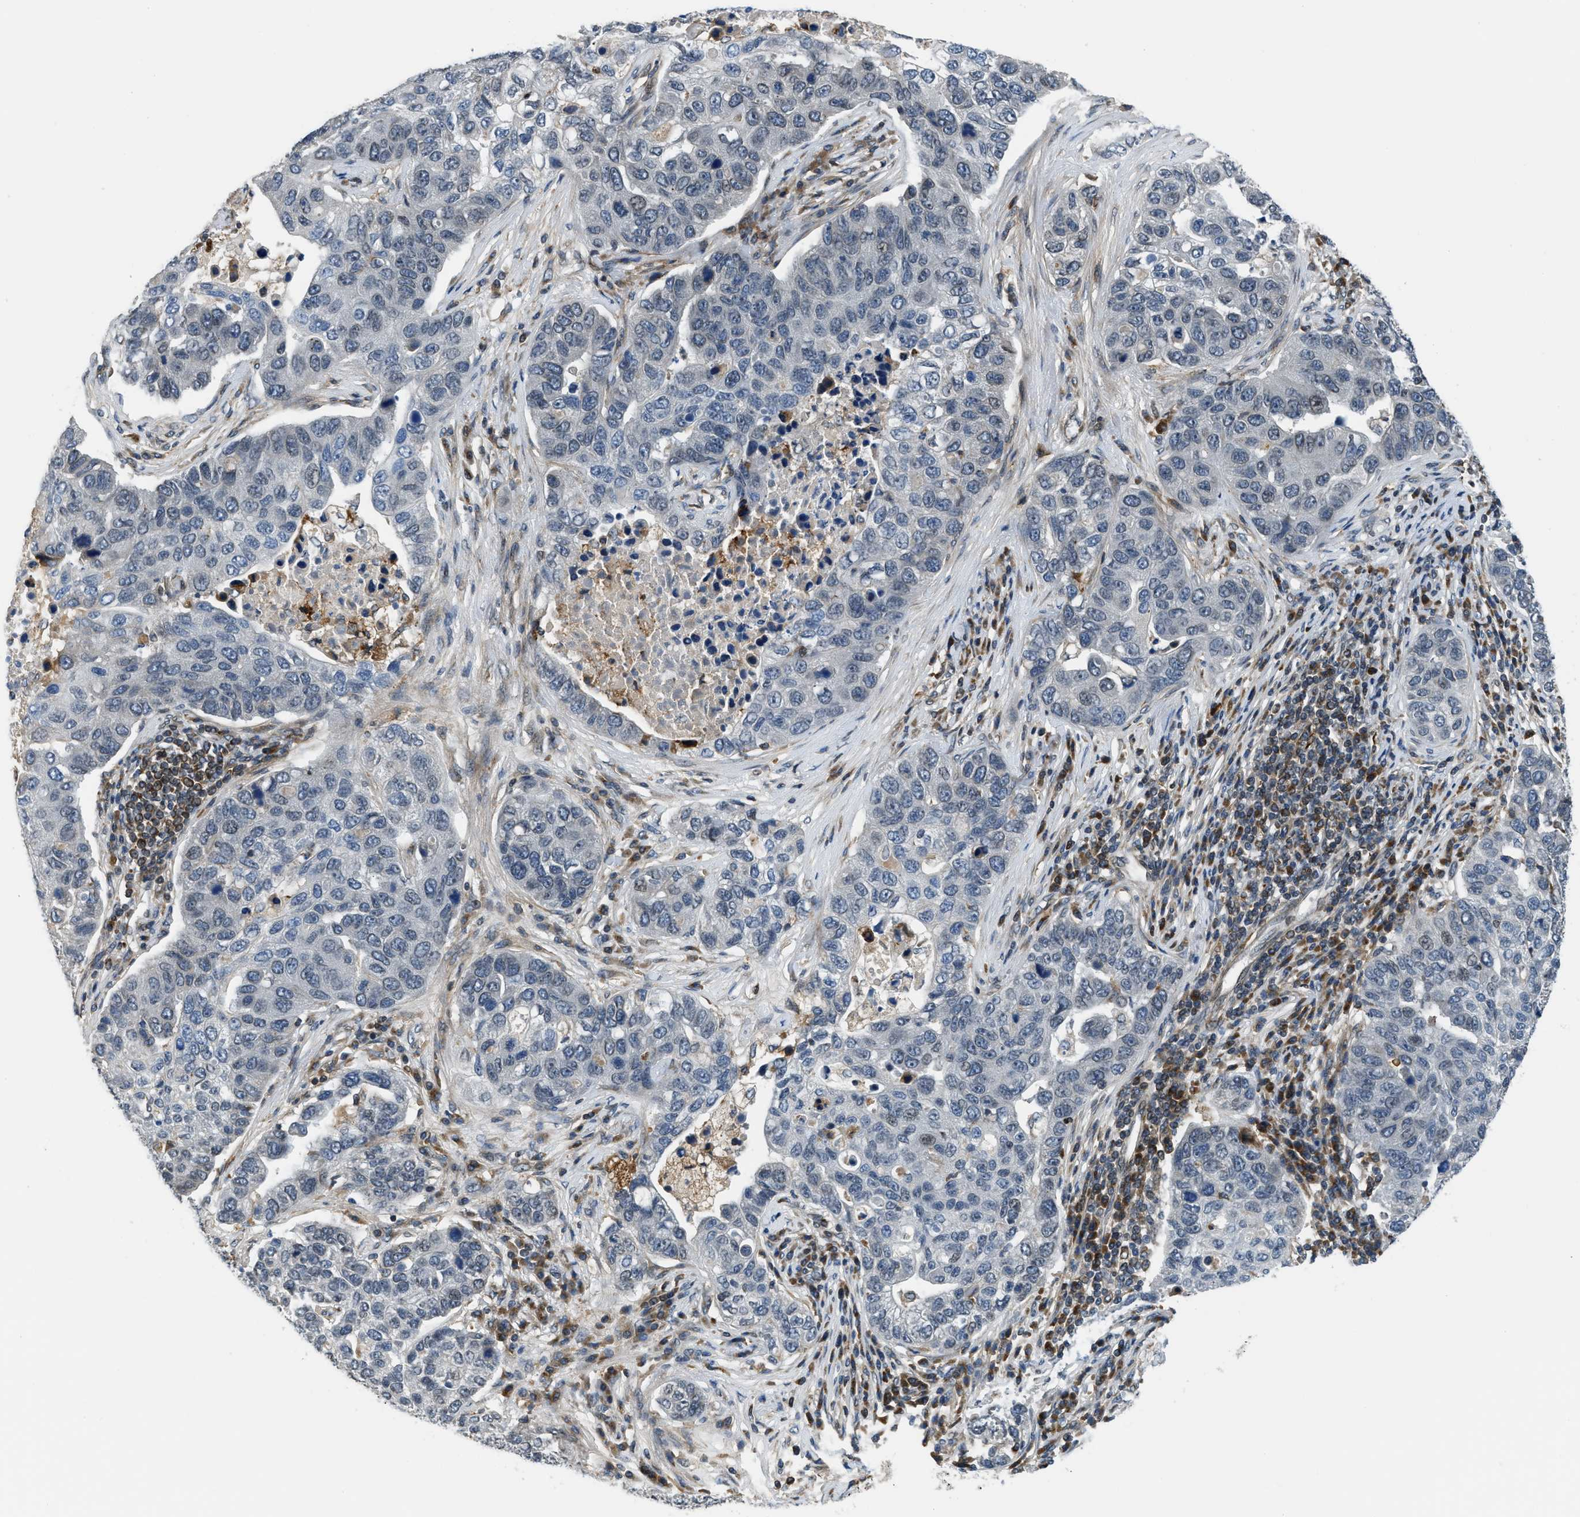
{"staining": {"intensity": "negative", "quantity": "none", "location": "none"}, "tissue": "pancreatic cancer", "cell_type": "Tumor cells", "image_type": "cancer", "snomed": [{"axis": "morphology", "description": "Adenocarcinoma, NOS"}, {"axis": "topography", "description": "Pancreas"}], "caption": "Immunohistochemistry (IHC) photomicrograph of human pancreatic adenocarcinoma stained for a protein (brown), which demonstrates no expression in tumor cells.", "gene": "RETREG3", "patient": {"sex": "female", "age": 61}}